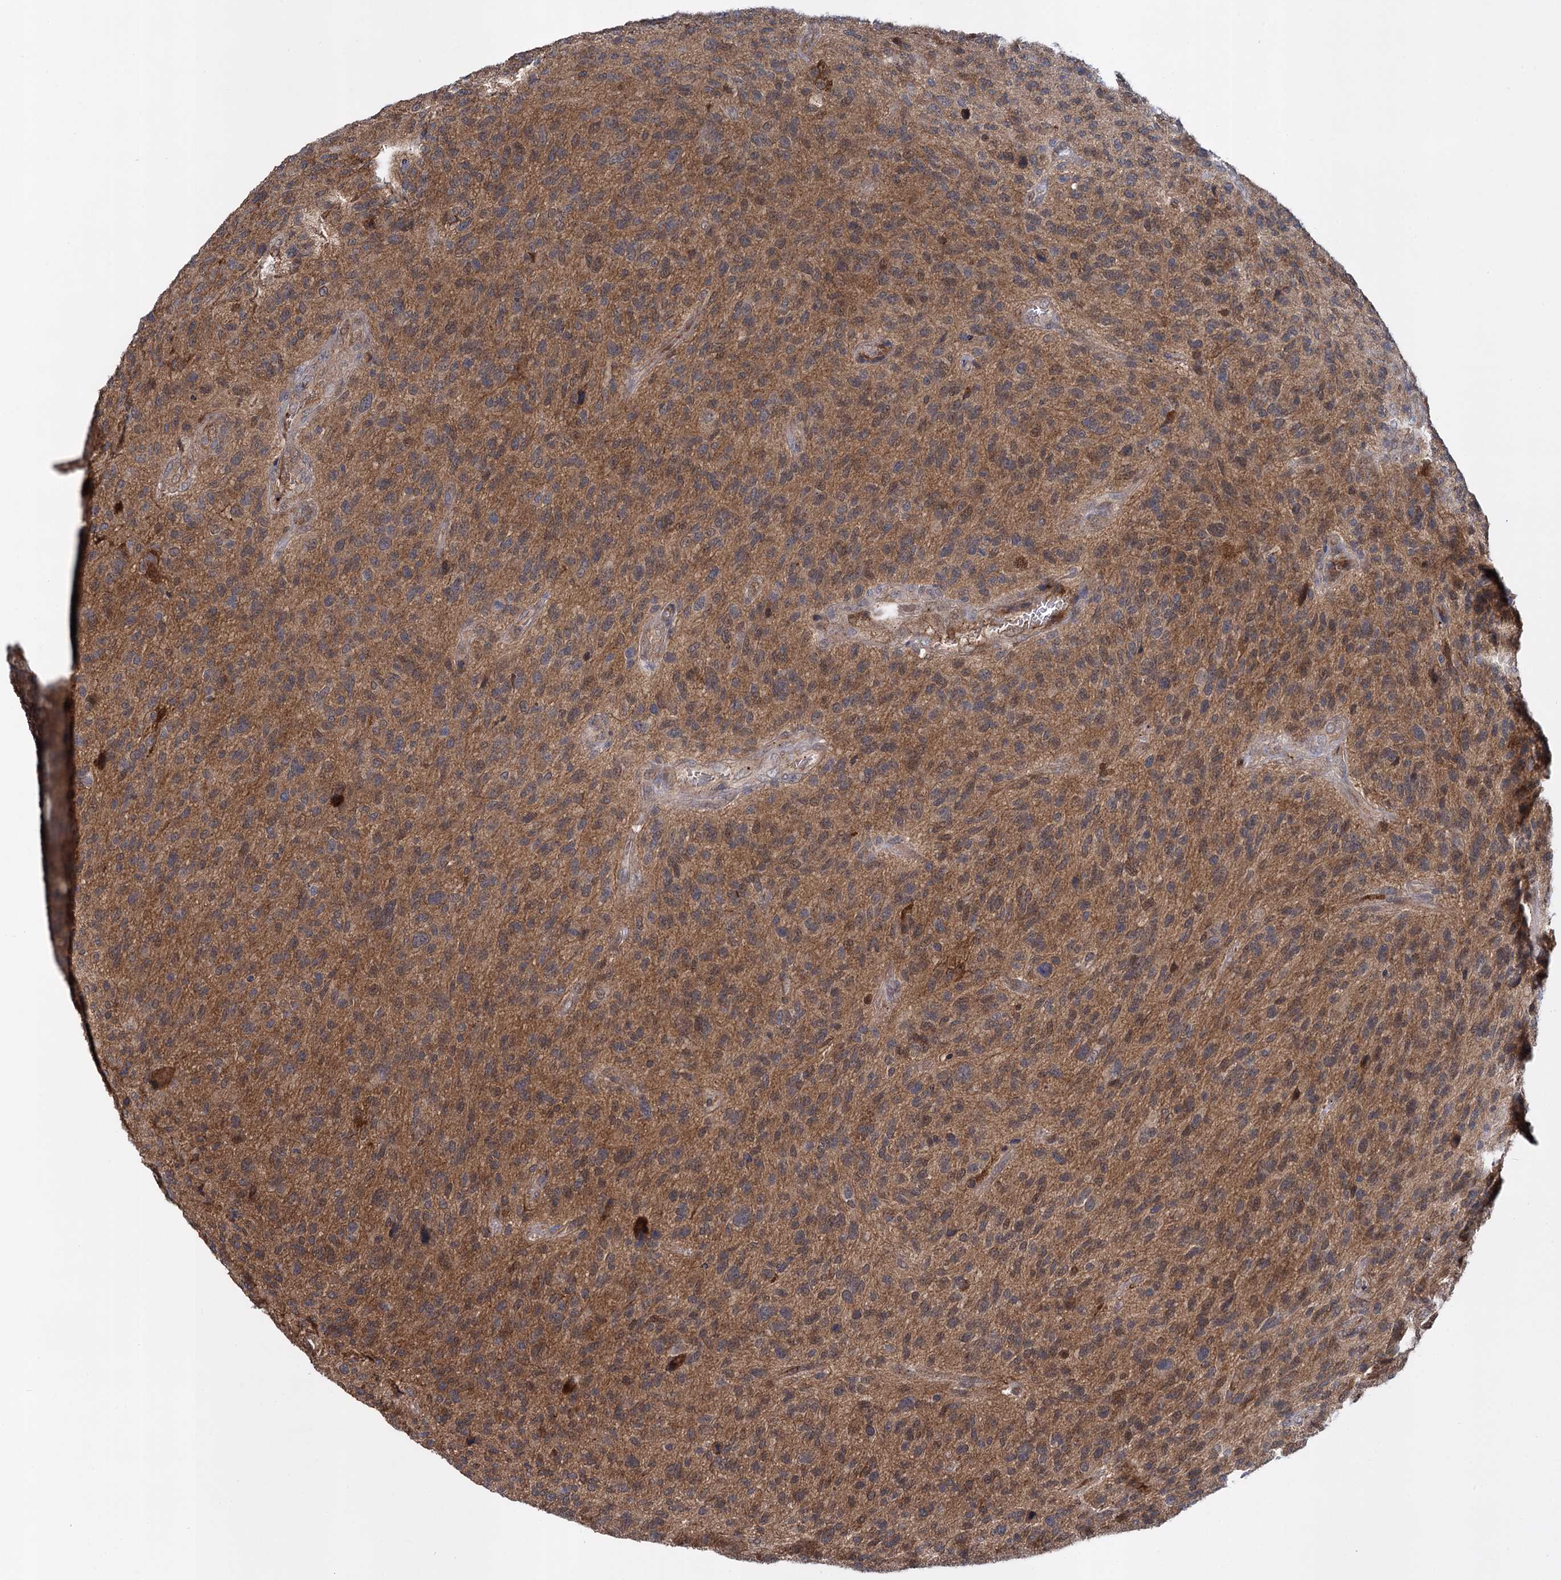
{"staining": {"intensity": "moderate", "quantity": ">75%", "location": "cytoplasmic/membranous"}, "tissue": "glioma", "cell_type": "Tumor cells", "image_type": "cancer", "snomed": [{"axis": "morphology", "description": "Glioma, malignant, High grade"}, {"axis": "topography", "description": "Brain"}], "caption": "Glioma stained for a protein (brown) reveals moderate cytoplasmic/membranous positive expression in approximately >75% of tumor cells.", "gene": "GLO1", "patient": {"sex": "male", "age": 47}}